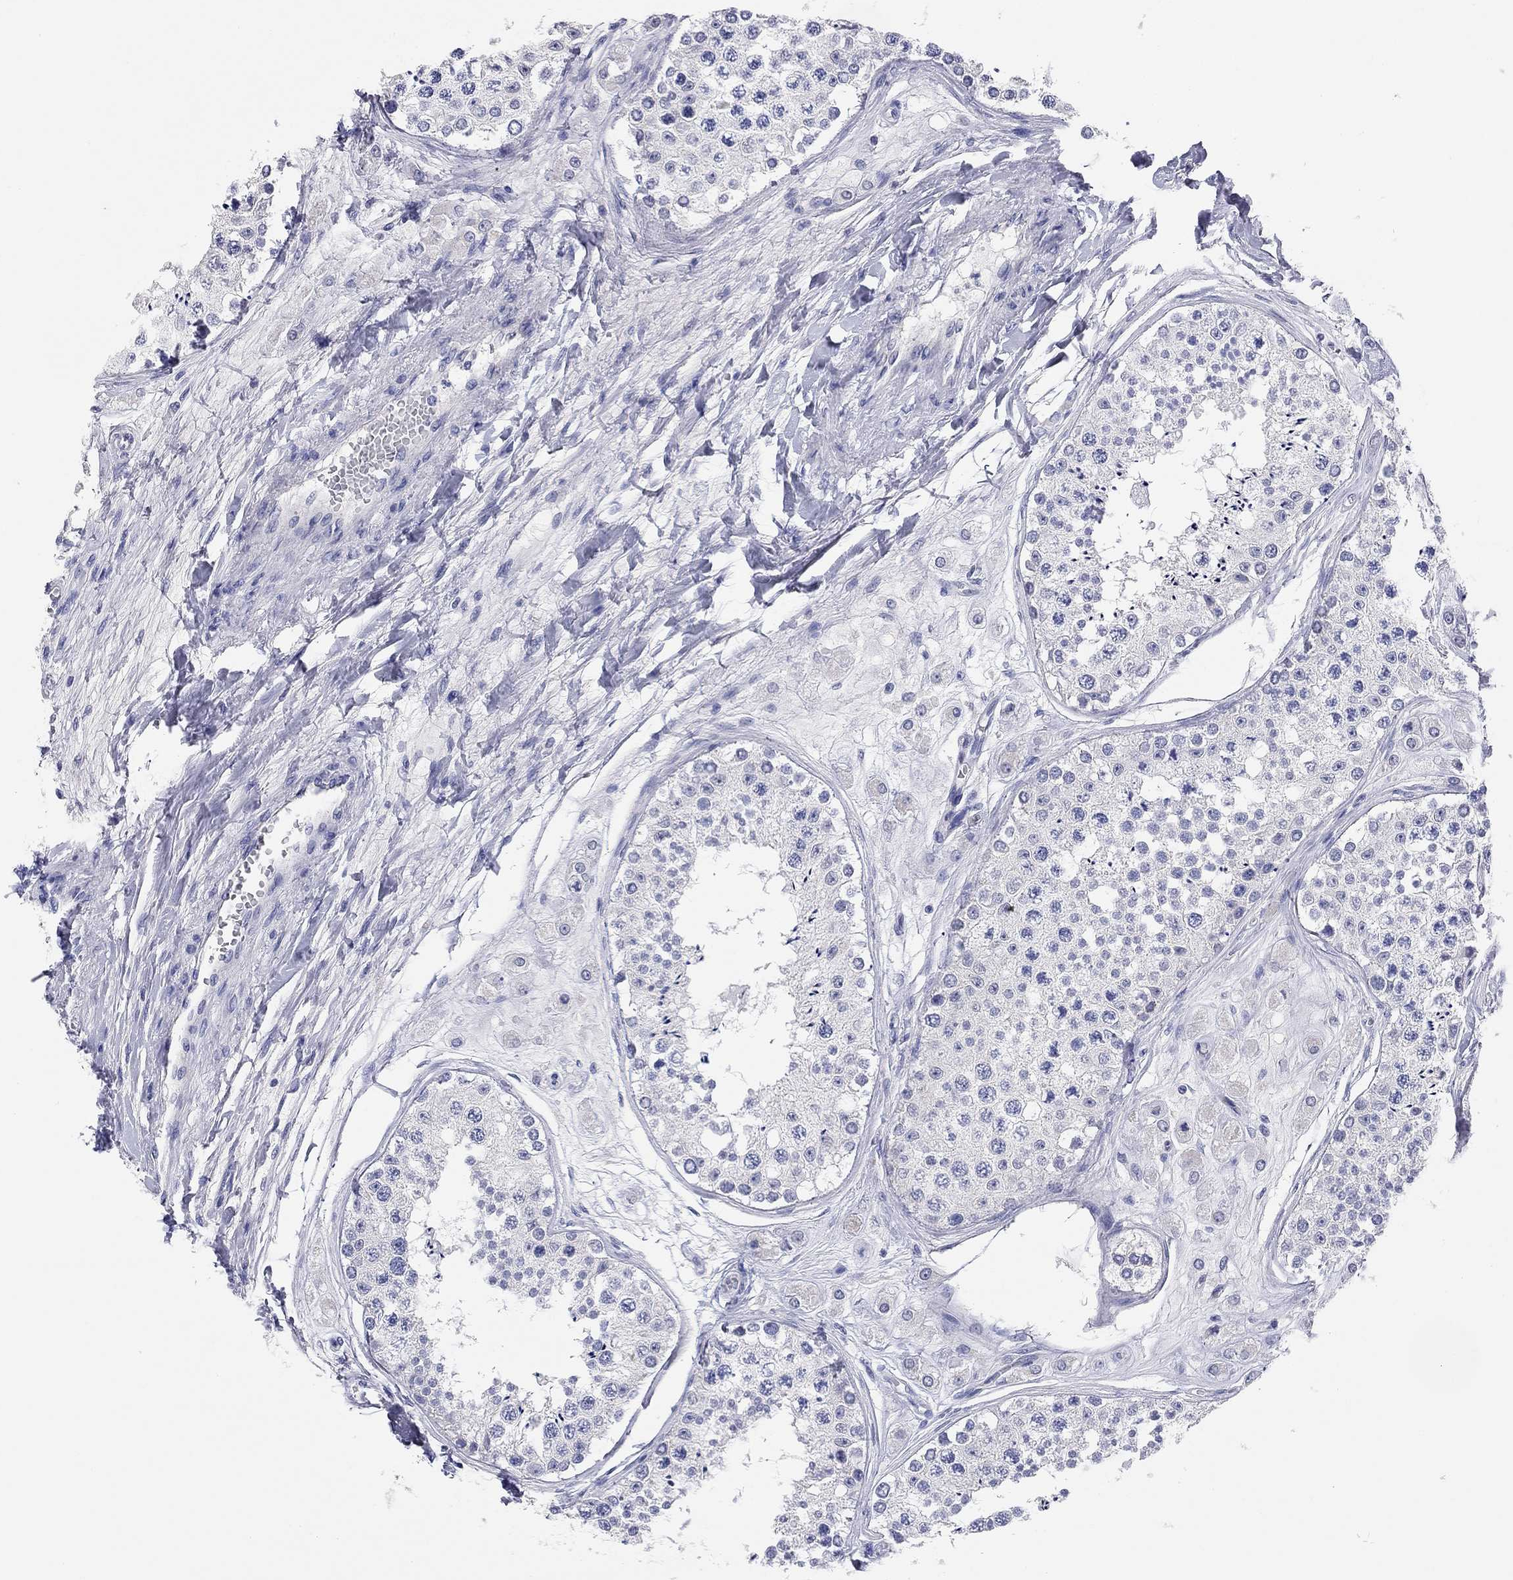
{"staining": {"intensity": "negative", "quantity": "none", "location": "none"}, "tissue": "testis", "cell_type": "Cells in seminiferous ducts", "image_type": "normal", "snomed": [{"axis": "morphology", "description": "Normal tissue, NOS"}, {"axis": "topography", "description": "Testis"}], "caption": "The photomicrograph shows no staining of cells in seminiferous ducts in unremarkable testis.", "gene": "ENSG00000269035", "patient": {"sex": "male", "age": 25}}